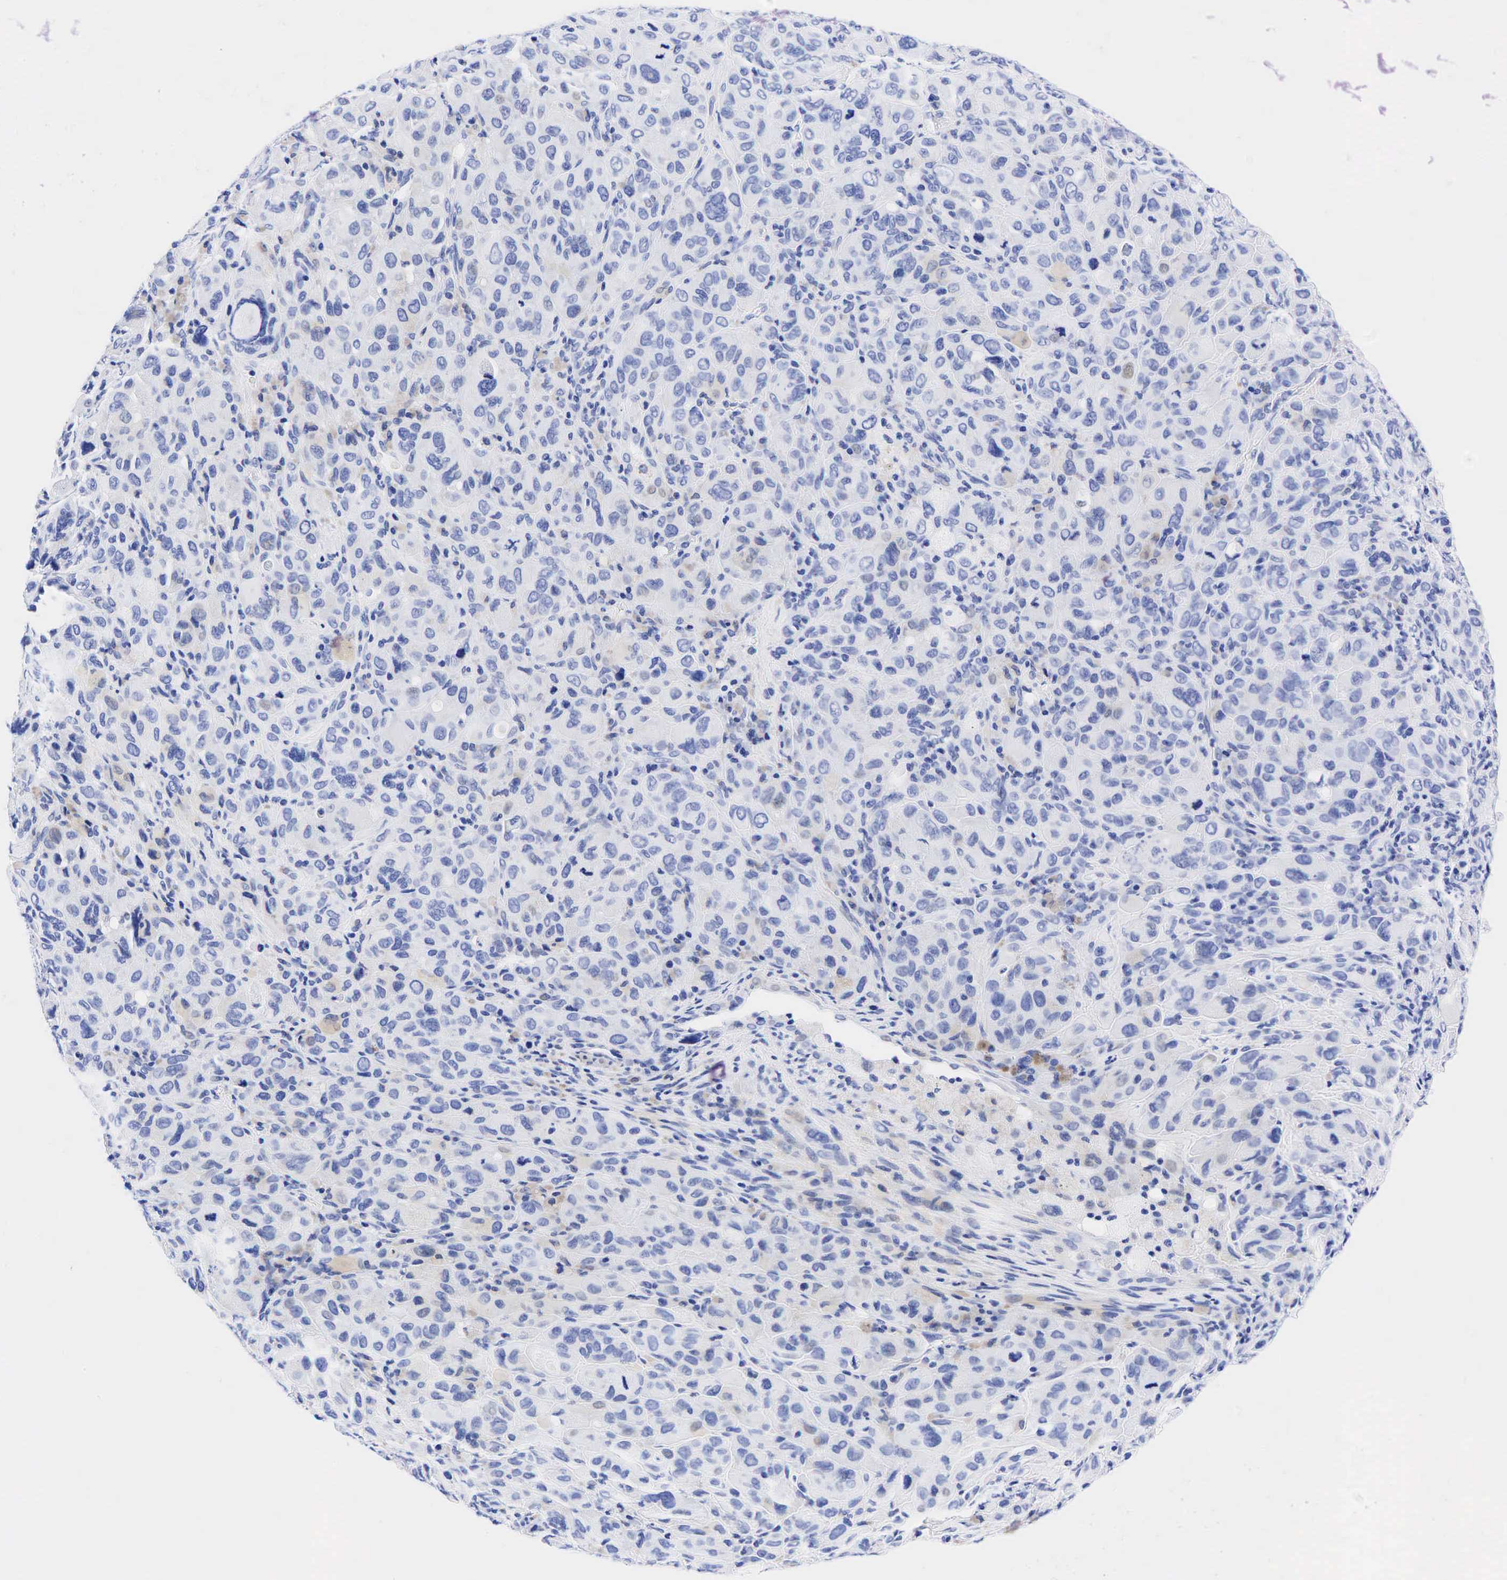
{"staining": {"intensity": "negative", "quantity": "none", "location": "none"}, "tissue": "melanoma", "cell_type": "Tumor cells", "image_type": "cancer", "snomed": [{"axis": "morphology", "description": "Malignant melanoma, Metastatic site"}, {"axis": "topography", "description": "Skin"}], "caption": "Tumor cells show no significant positivity in malignant melanoma (metastatic site). (Stains: DAB immunohistochemistry (IHC) with hematoxylin counter stain, Microscopy: brightfield microscopy at high magnification).", "gene": "ESR1", "patient": {"sex": "male", "age": 32}}